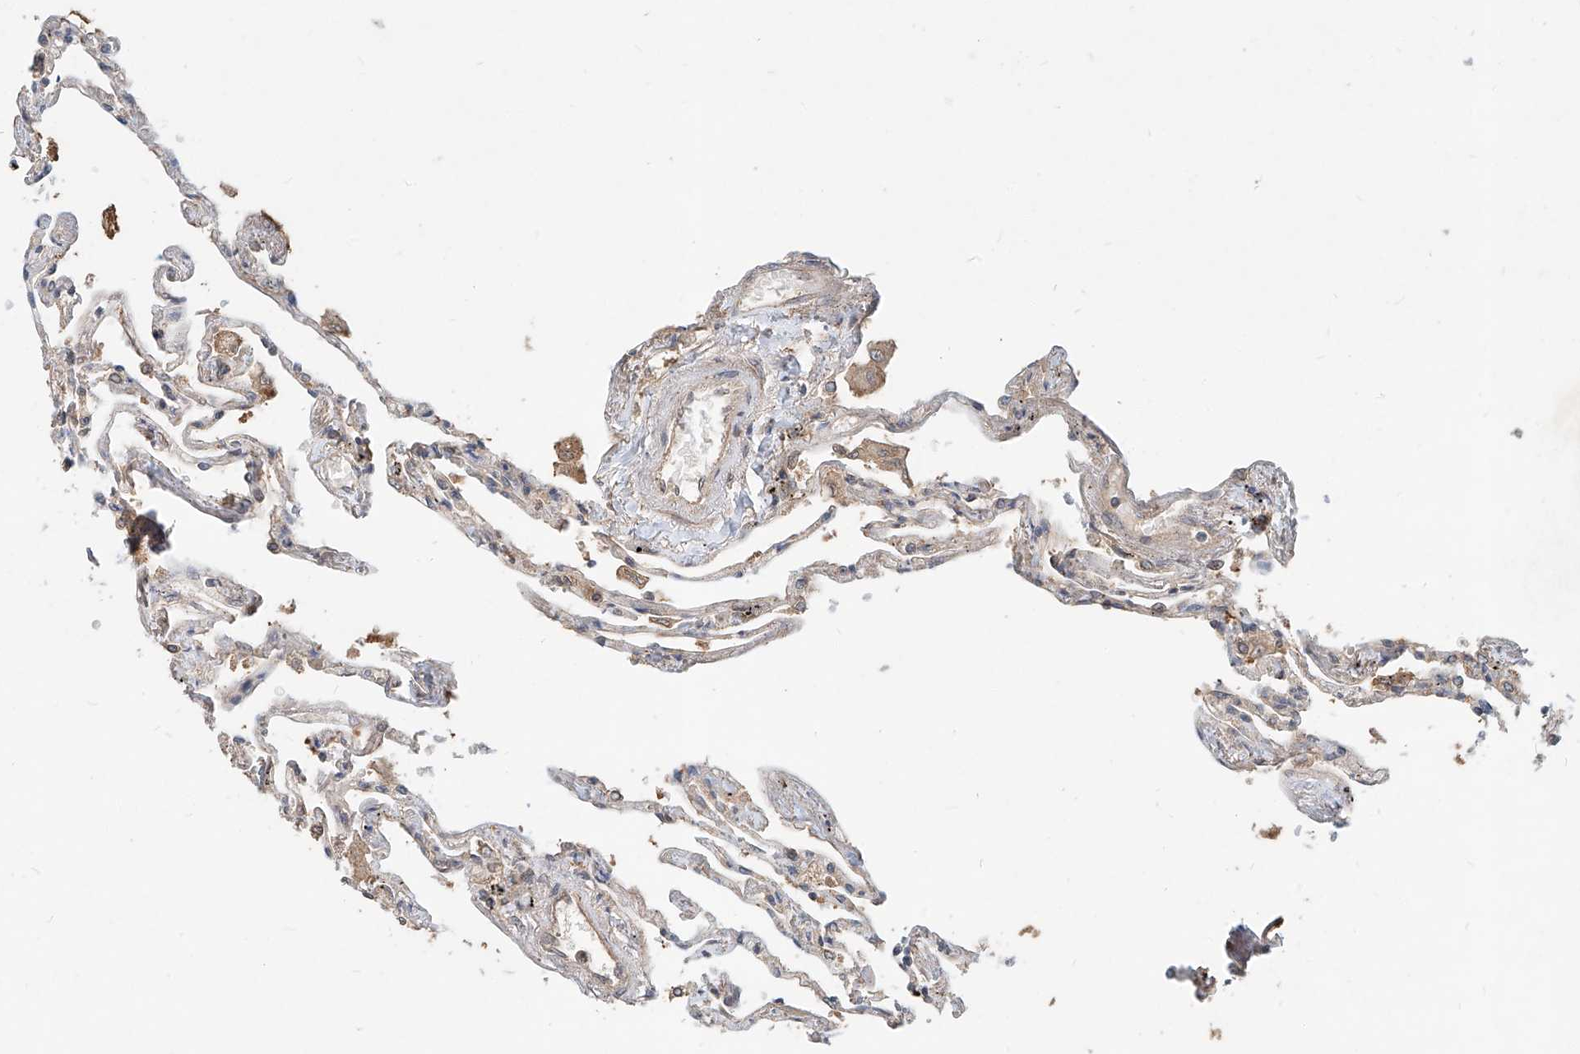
{"staining": {"intensity": "moderate", "quantity": "<25%", "location": "cytoplasmic/membranous"}, "tissue": "lung", "cell_type": "Alveolar cells", "image_type": "normal", "snomed": [{"axis": "morphology", "description": "Normal tissue, NOS"}, {"axis": "topography", "description": "Lung"}], "caption": "Lung stained with a brown dye demonstrates moderate cytoplasmic/membranous positive staining in about <25% of alveolar cells.", "gene": "STX19", "patient": {"sex": "female", "age": 67}}